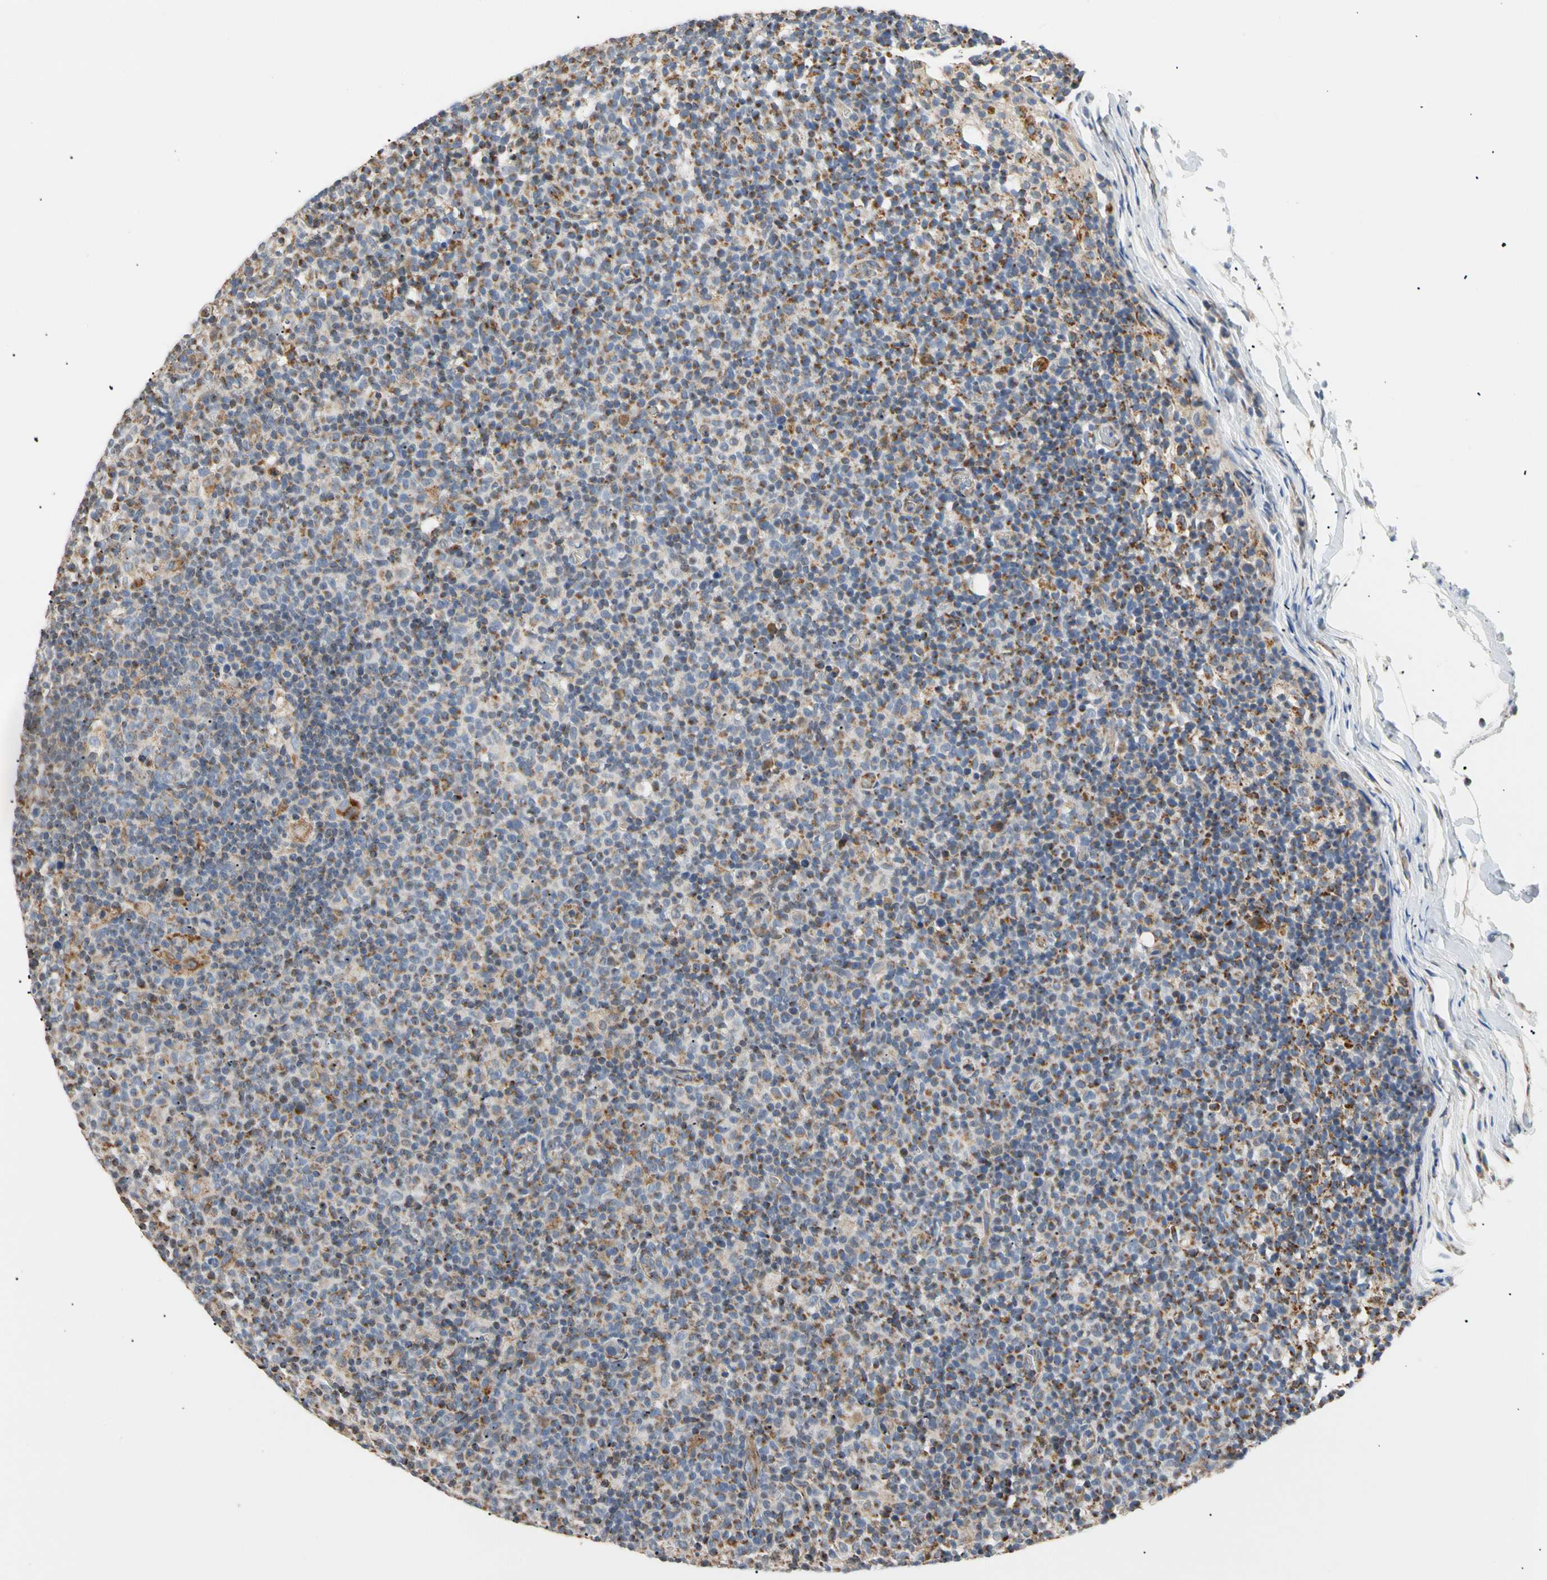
{"staining": {"intensity": "moderate", "quantity": "<25%", "location": "cytoplasmic/membranous"}, "tissue": "lymph node", "cell_type": "Germinal center cells", "image_type": "normal", "snomed": [{"axis": "morphology", "description": "Normal tissue, NOS"}, {"axis": "morphology", "description": "Inflammation, NOS"}, {"axis": "topography", "description": "Lymph node"}], "caption": "Unremarkable lymph node was stained to show a protein in brown. There is low levels of moderate cytoplasmic/membranous positivity in about <25% of germinal center cells. The staining was performed using DAB (3,3'-diaminobenzidine) to visualize the protein expression in brown, while the nuclei were stained in blue with hematoxylin (Magnification: 20x).", "gene": "PLGRKT", "patient": {"sex": "male", "age": 55}}